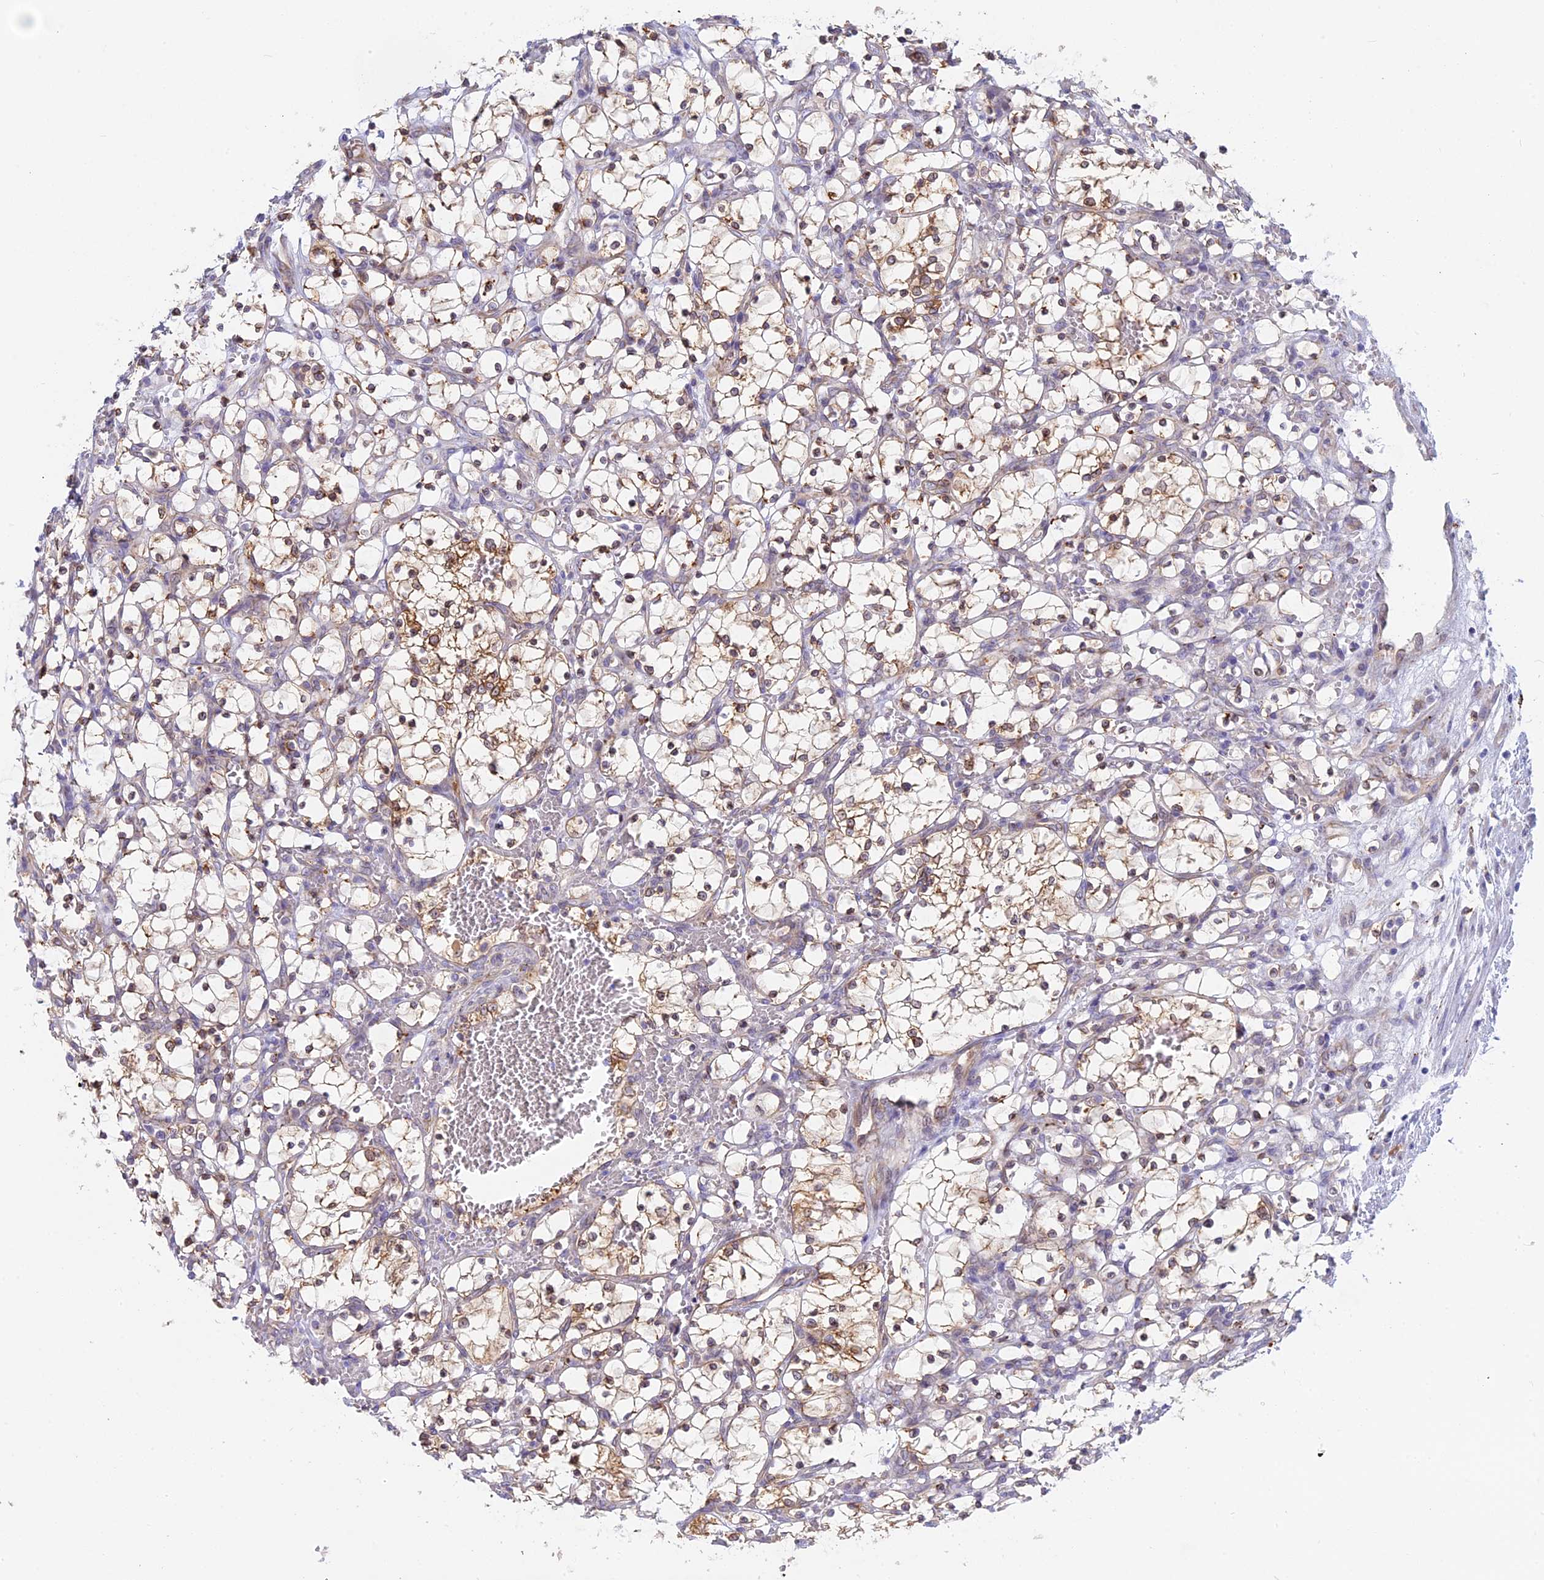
{"staining": {"intensity": "weak", "quantity": "25%-75%", "location": "cytoplasmic/membranous"}, "tissue": "renal cancer", "cell_type": "Tumor cells", "image_type": "cancer", "snomed": [{"axis": "morphology", "description": "Adenocarcinoma, NOS"}, {"axis": "topography", "description": "Kidney"}], "caption": "High-power microscopy captured an immunohistochemistry image of renal cancer, revealing weak cytoplasmic/membranous positivity in about 25%-75% of tumor cells.", "gene": "TLCD1", "patient": {"sex": "female", "age": 69}}